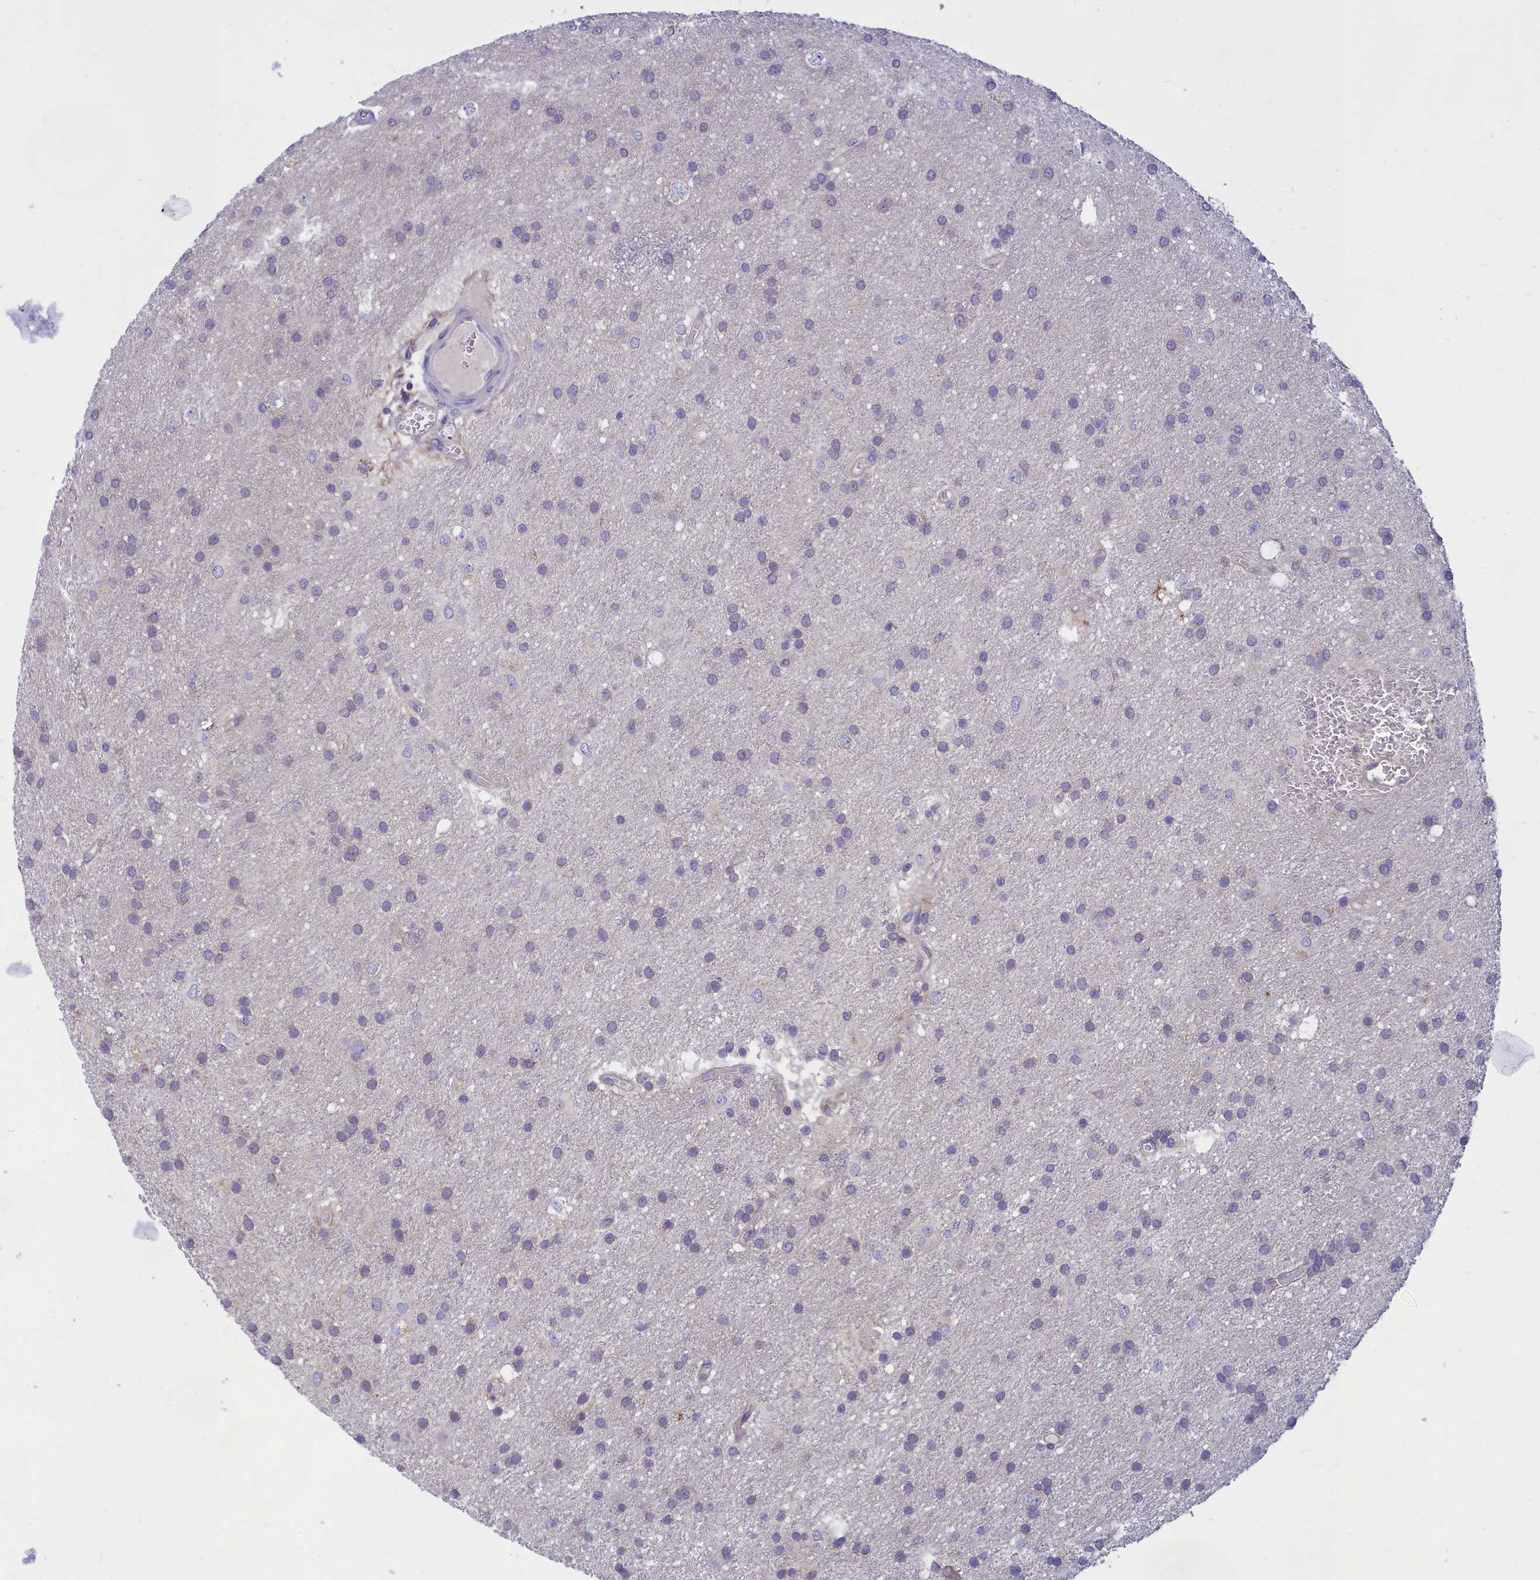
{"staining": {"intensity": "negative", "quantity": "none", "location": "none"}, "tissue": "glioma", "cell_type": "Tumor cells", "image_type": "cancer", "snomed": [{"axis": "morphology", "description": "Glioma, malignant, Low grade"}, {"axis": "topography", "description": "Brain"}], "caption": "IHC of human glioma reveals no staining in tumor cells.", "gene": "TMEM30B", "patient": {"sex": "male", "age": 66}}